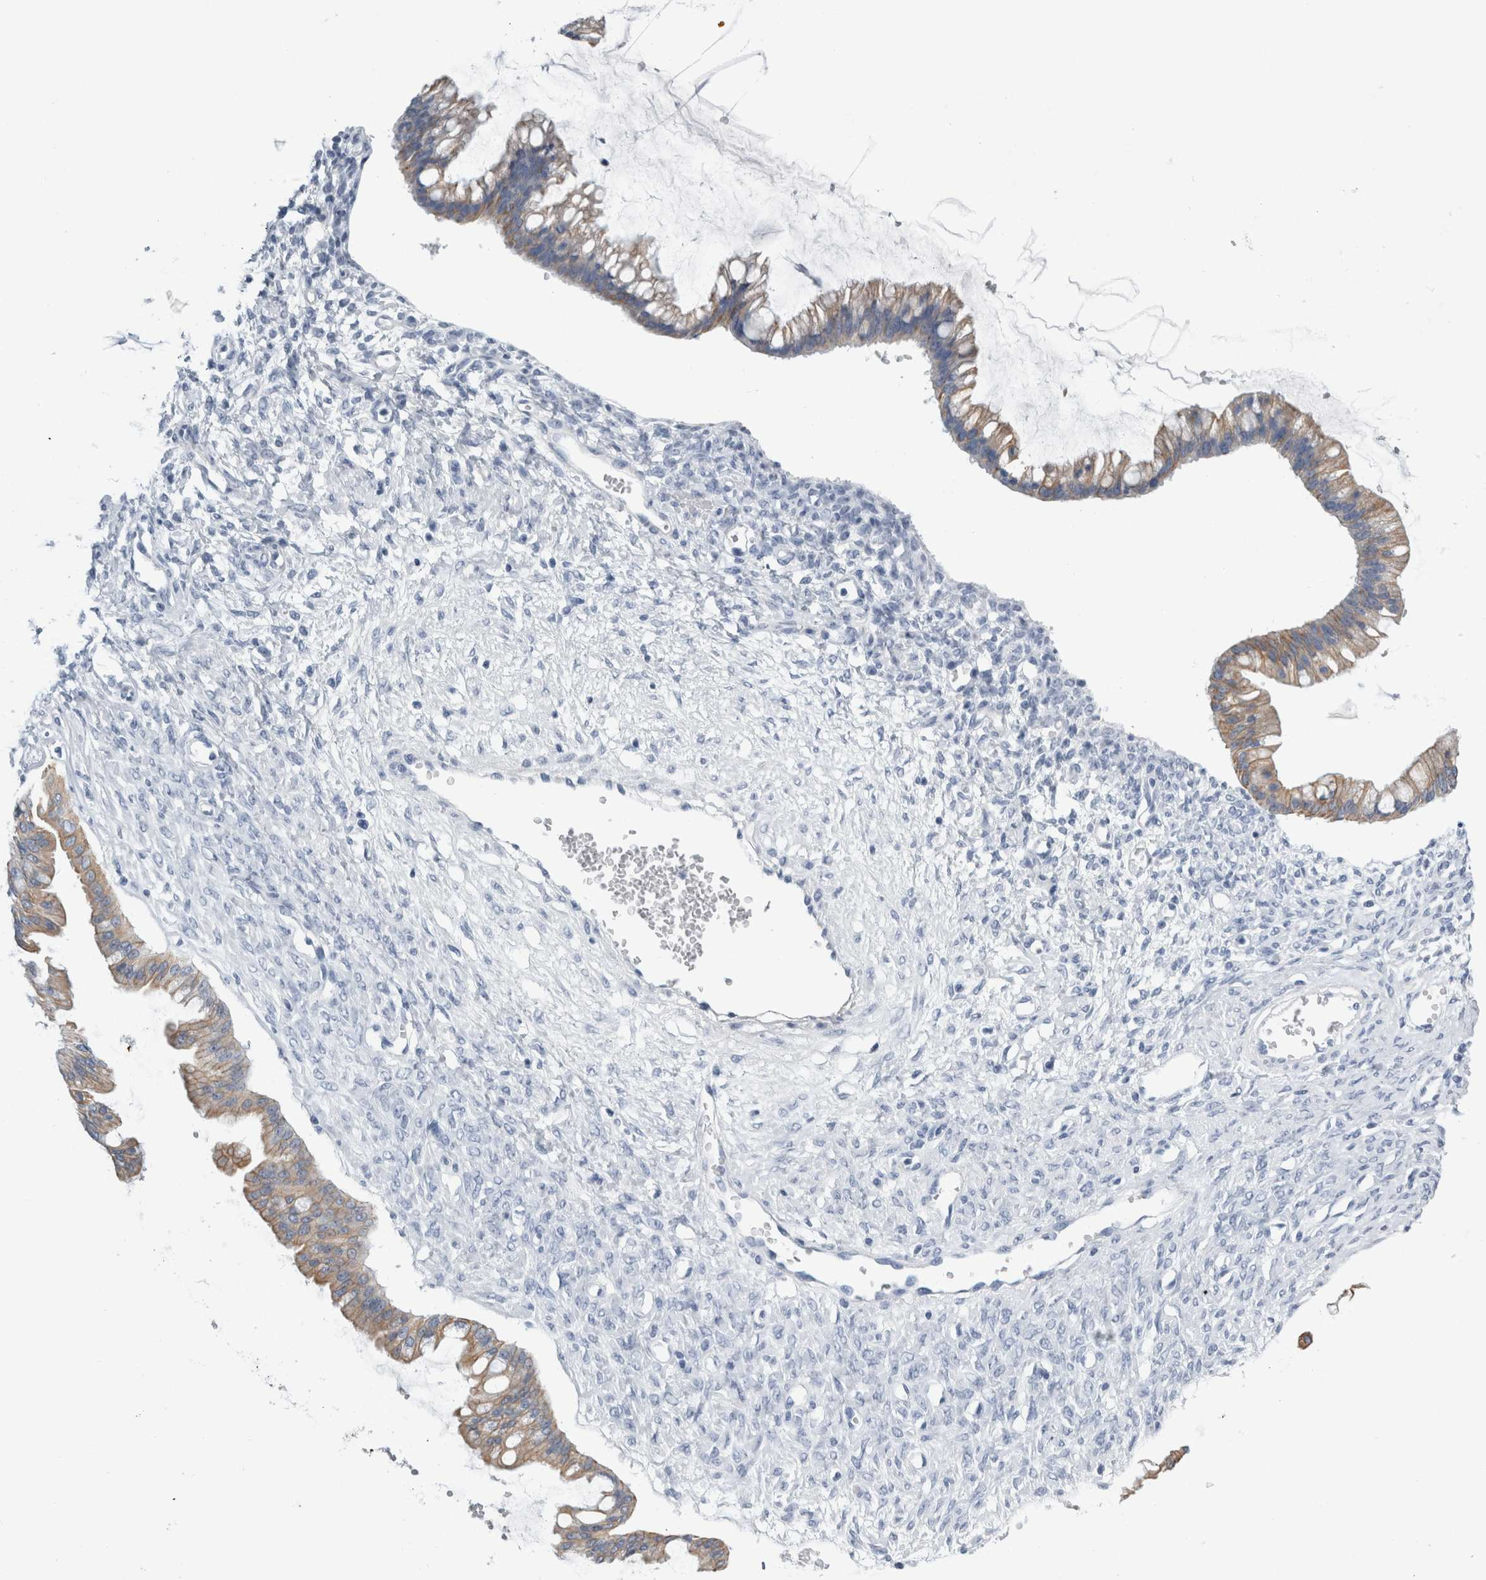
{"staining": {"intensity": "weak", "quantity": "25%-75%", "location": "cytoplasmic/membranous"}, "tissue": "ovarian cancer", "cell_type": "Tumor cells", "image_type": "cancer", "snomed": [{"axis": "morphology", "description": "Cystadenocarcinoma, mucinous, NOS"}, {"axis": "topography", "description": "Ovary"}], "caption": "Protein expression by immunohistochemistry (IHC) displays weak cytoplasmic/membranous expression in approximately 25%-75% of tumor cells in ovarian mucinous cystadenocarcinoma.", "gene": "RPH3AL", "patient": {"sex": "female", "age": 73}}